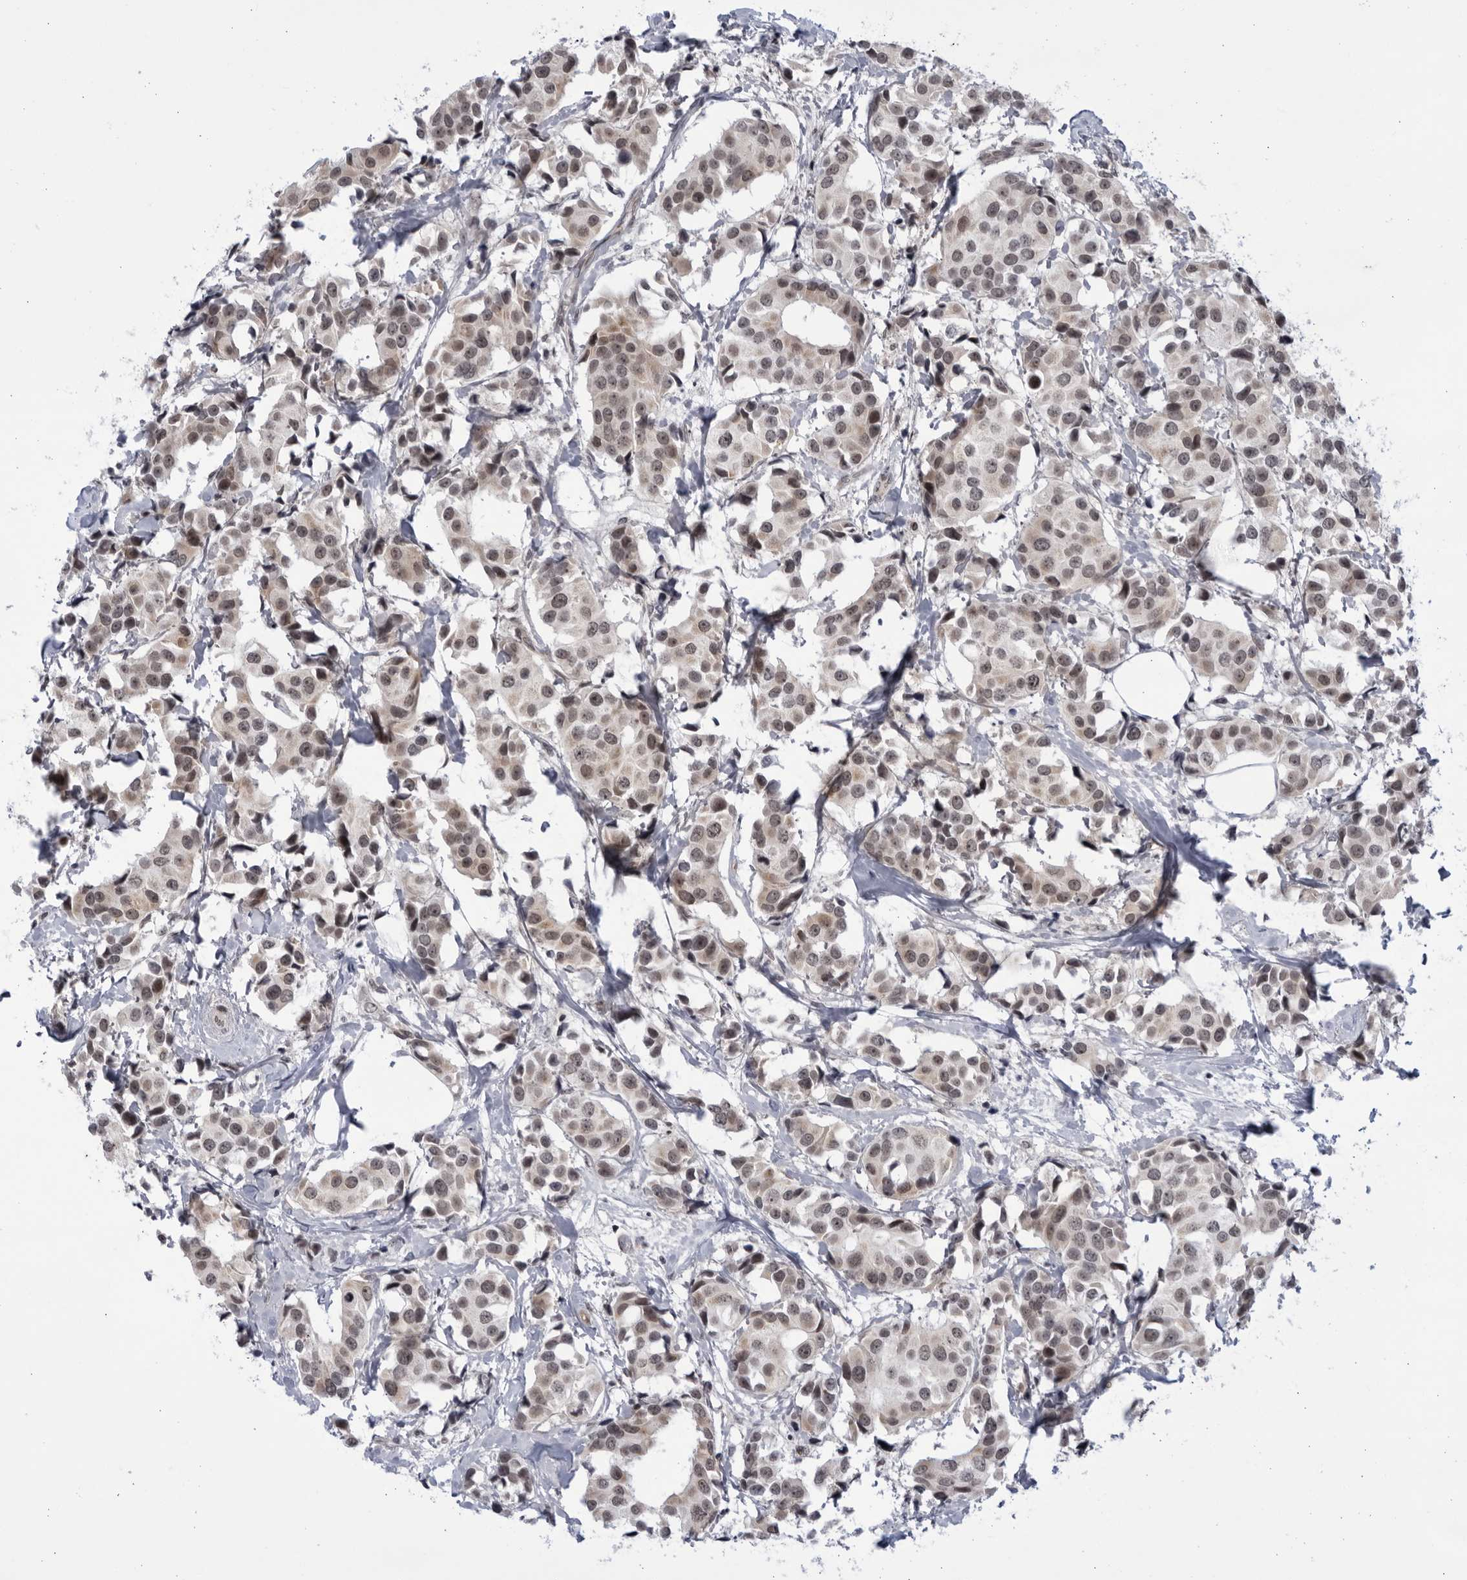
{"staining": {"intensity": "weak", "quantity": ">75%", "location": "cytoplasmic/membranous,nuclear"}, "tissue": "breast cancer", "cell_type": "Tumor cells", "image_type": "cancer", "snomed": [{"axis": "morphology", "description": "Normal tissue, NOS"}, {"axis": "morphology", "description": "Duct carcinoma"}, {"axis": "topography", "description": "Breast"}], "caption": "Brown immunohistochemical staining in breast cancer displays weak cytoplasmic/membranous and nuclear expression in about >75% of tumor cells.", "gene": "ITGB3BP", "patient": {"sex": "female", "age": 39}}